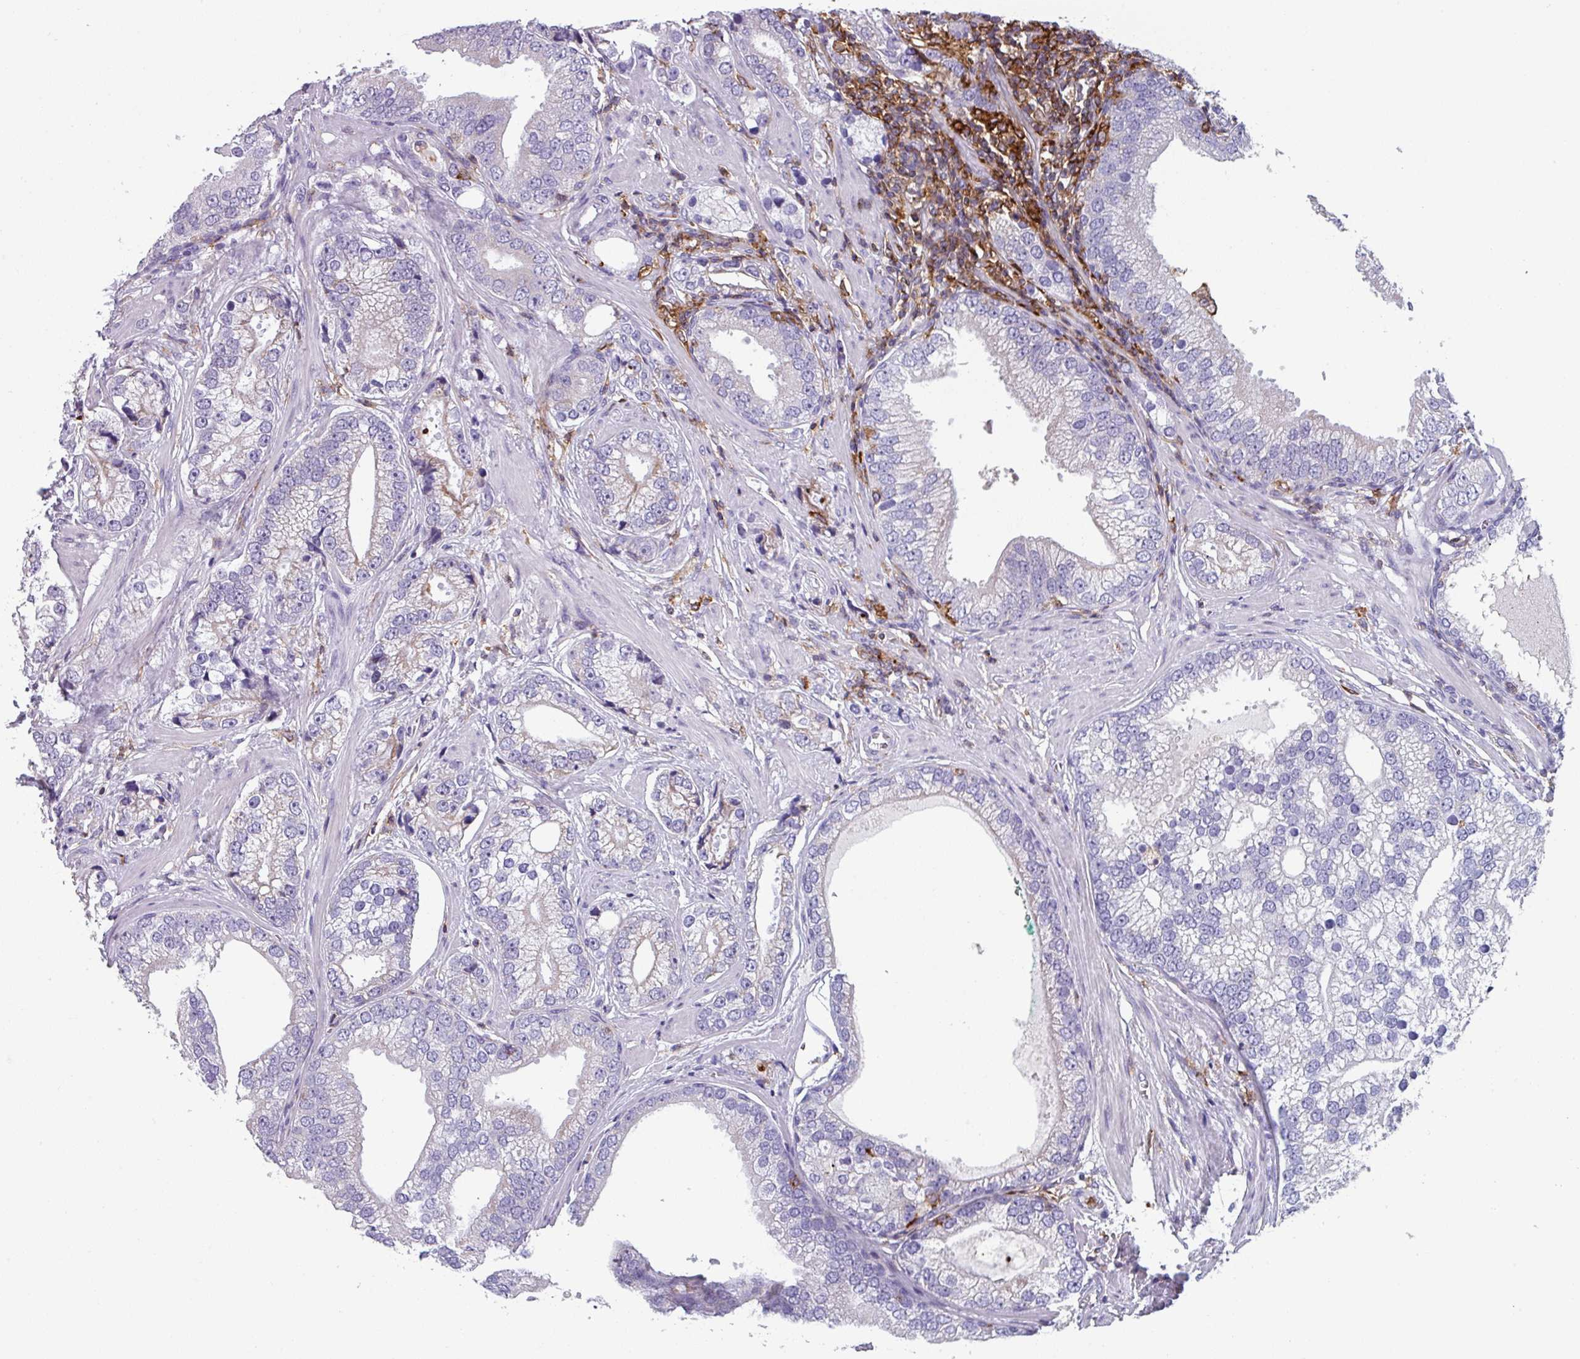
{"staining": {"intensity": "negative", "quantity": "none", "location": "none"}, "tissue": "prostate cancer", "cell_type": "Tumor cells", "image_type": "cancer", "snomed": [{"axis": "morphology", "description": "Adenocarcinoma, High grade"}, {"axis": "topography", "description": "Prostate"}], "caption": "There is no significant positivity in tumor cells of adenocarcinoma (high-grade) (prostate). The staining is performed using DAB brown chromogen with nuclei counter-stained in using hematoxylin.", "gene": "EXOSC5", "patient": {"sex": "male", "age": 75}}